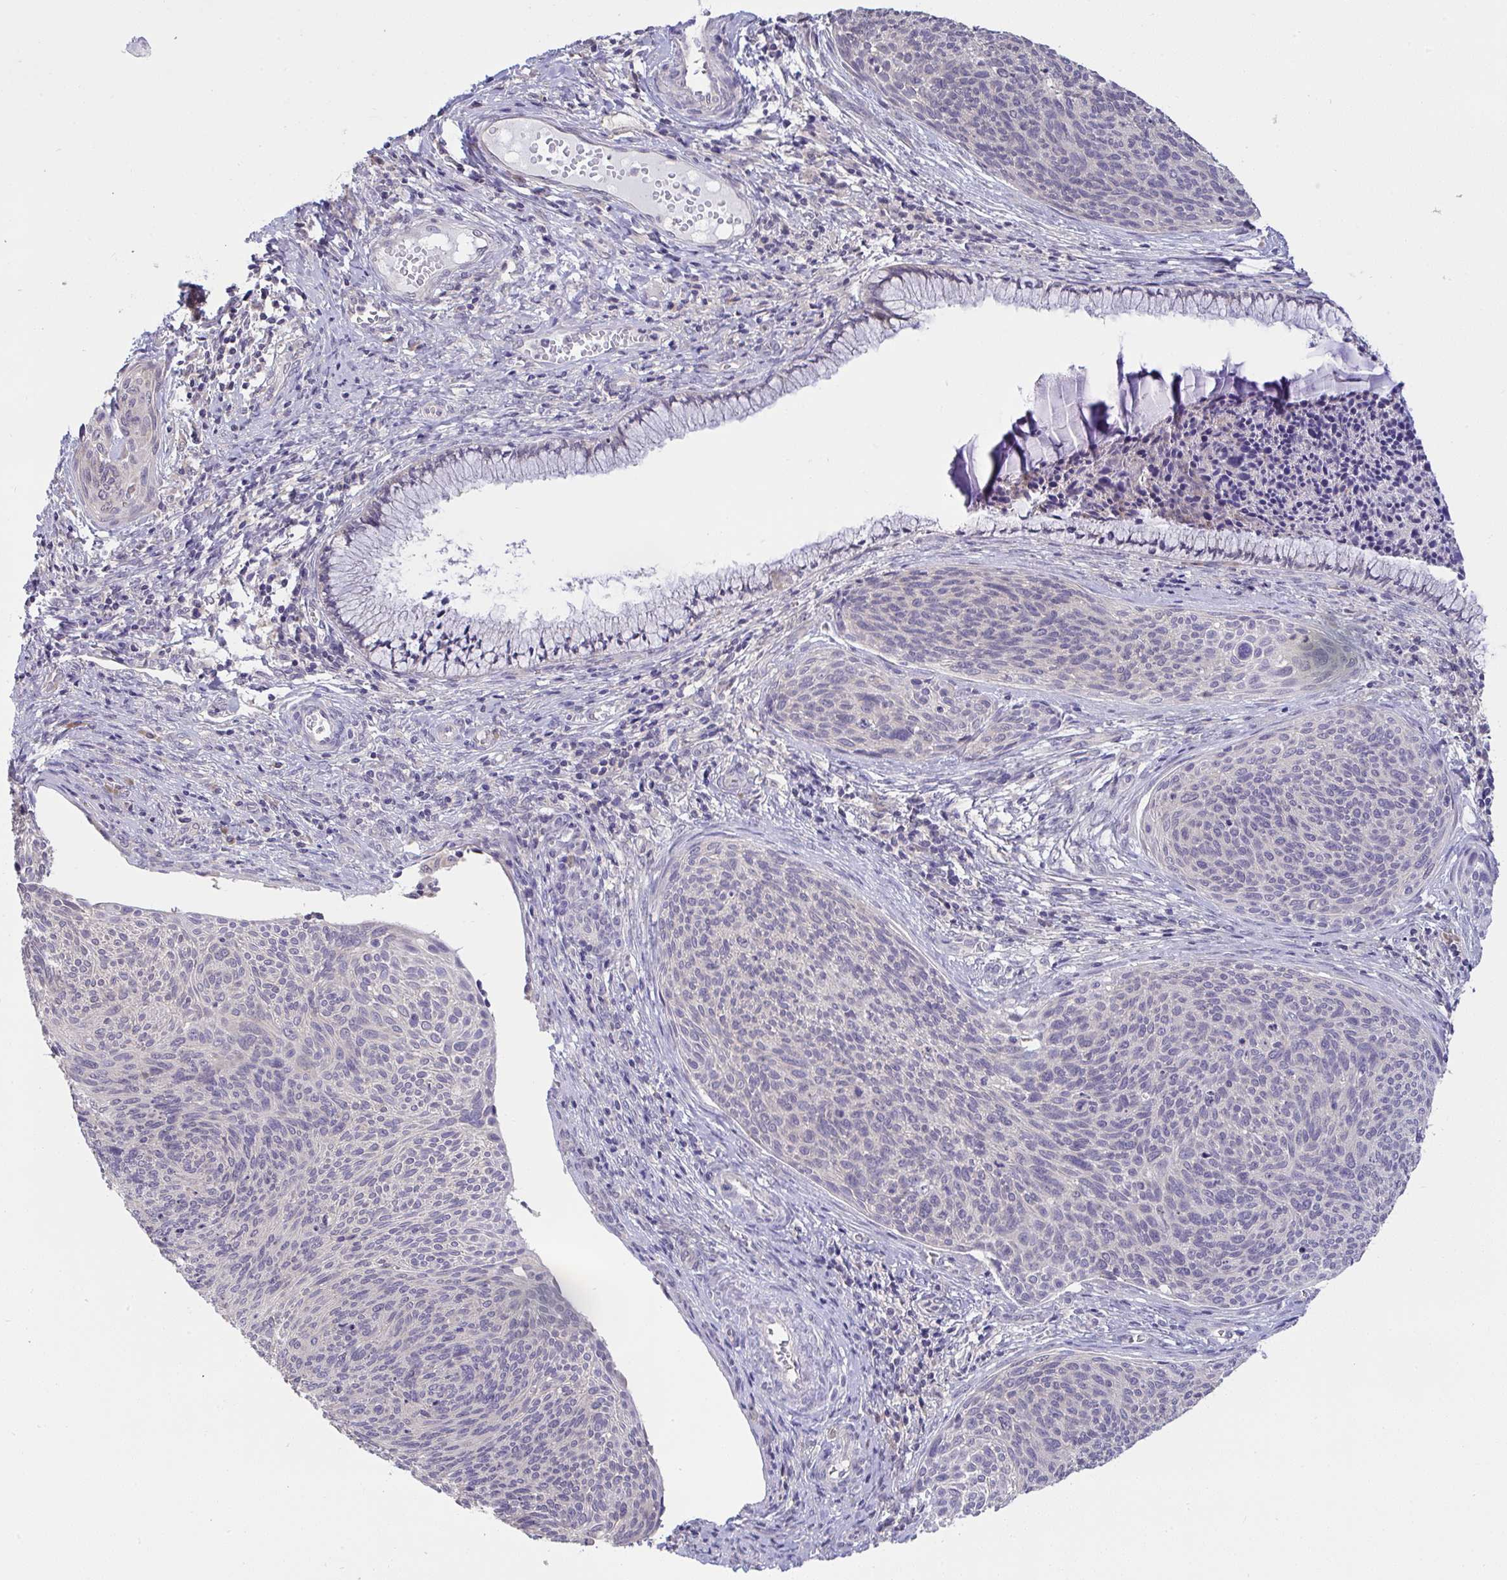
{"staining": {"intensity": "negative", "quantity": "none", "location": "none"}, "tissue": "cervical cancer", "cell_type": "Tumor cells", "image_type": "cancer", "snomed": [{"axis": "morphology", "description": "Squamous cell carcinoma, NOS"}, {"axis": "topography", "description": "Cervix"}], "caption": "Tumor cells show no significant expression in cervical cancer (squamous cell carcinoma).", "gene": "TMEM41A", "patient": {"sex": "female", "age": 49}}